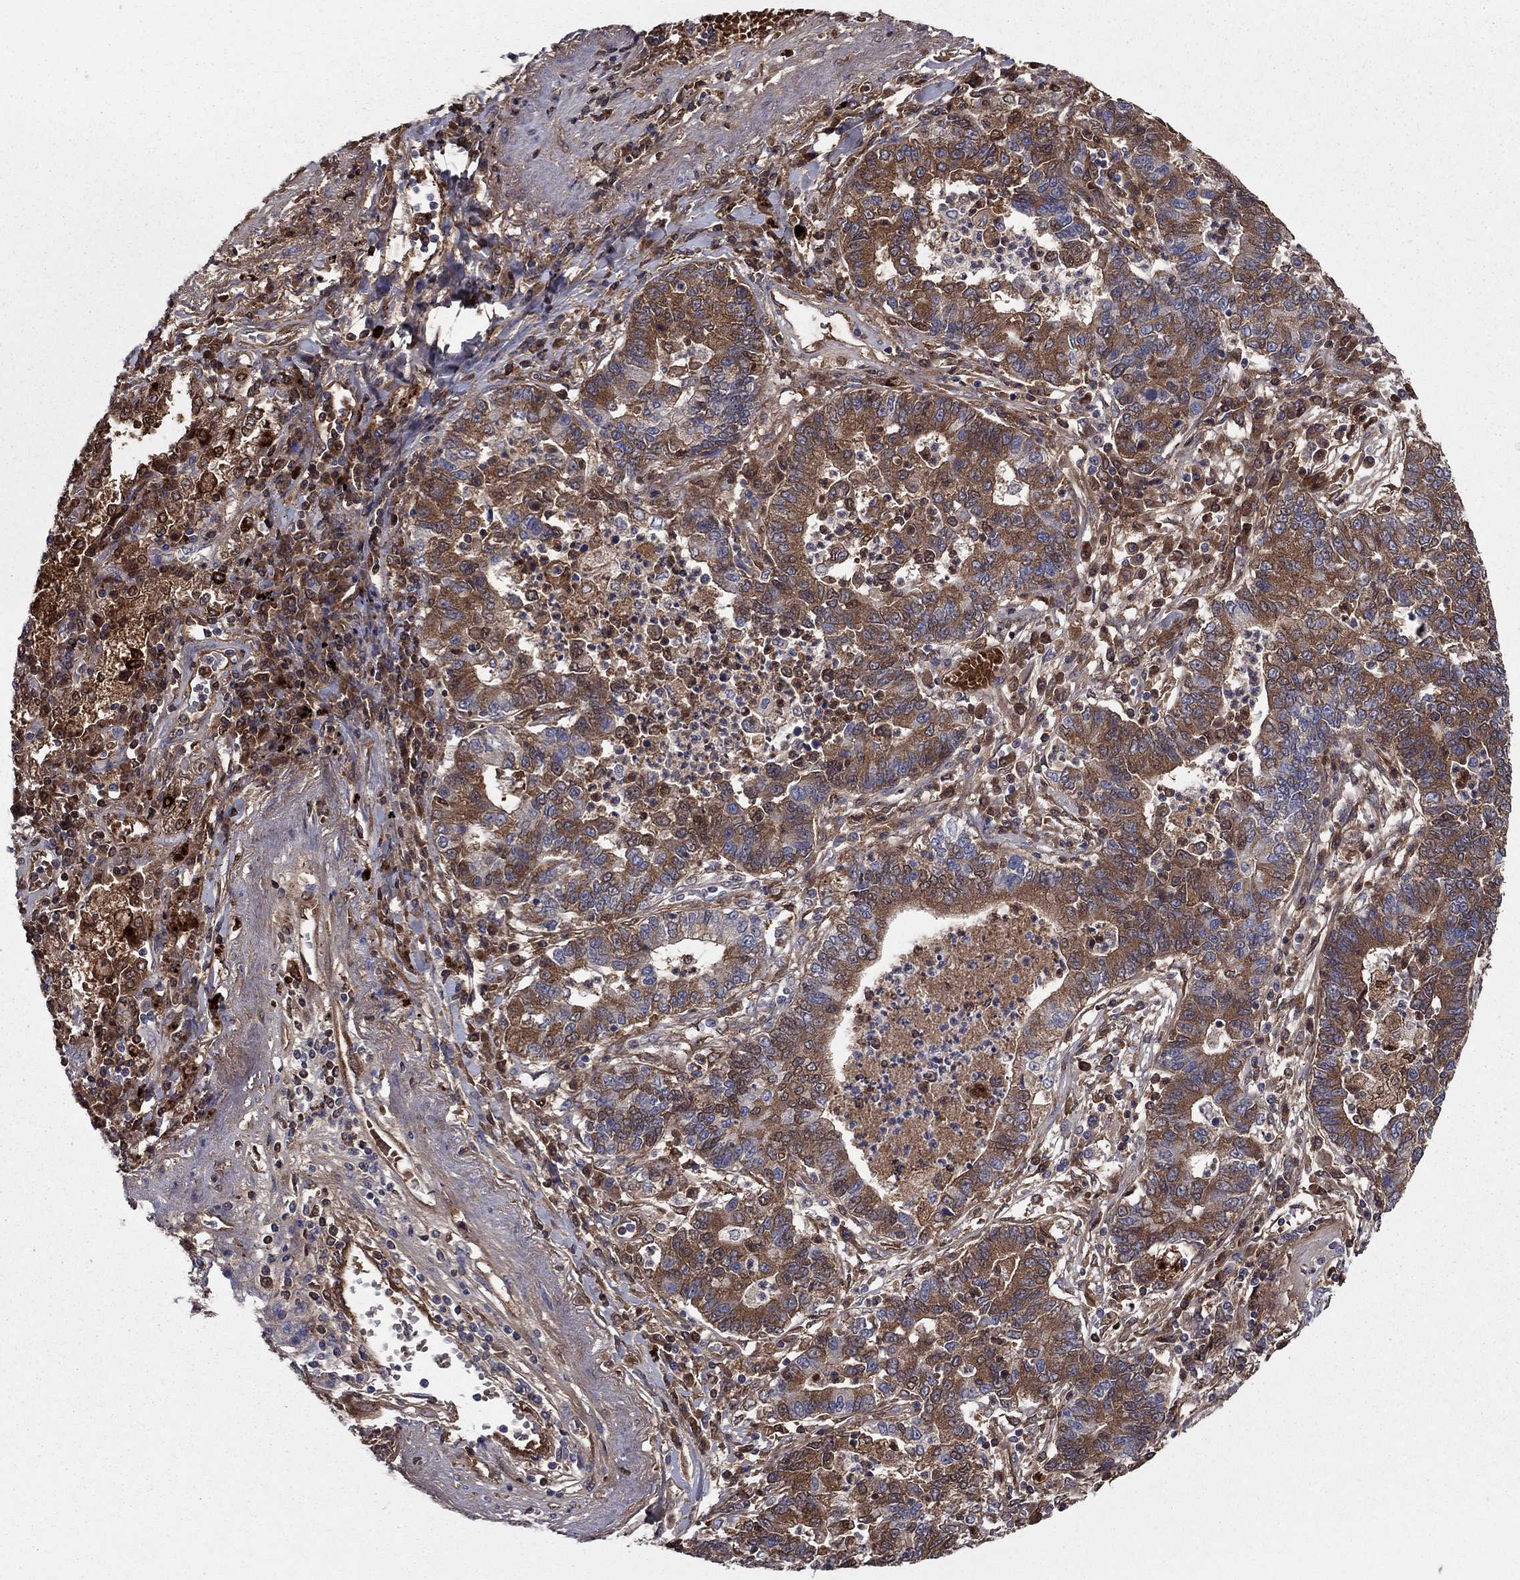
{"staining": {"intensity": "strong", "quantity": "25%-75%", "location": "cytoplasmic/membranous"}, "tissue": "lung cancer", "cell_type": "Tumor cells", "image_type": "cancer", "snomed": [{"axis": "morphology", "description": "Adenocarcinoma, NOS"}, {"axis": "topography", "description": "Lung"}], "caption": "Brown immunohistochemical staining in human lung cancer (adenocarcinoma) shows strong cytoplasmic/membranous positivity in about 25%-75% of tumor cells.", "gene": "HPX", "patient": {"sex": "female", "age": 57}}